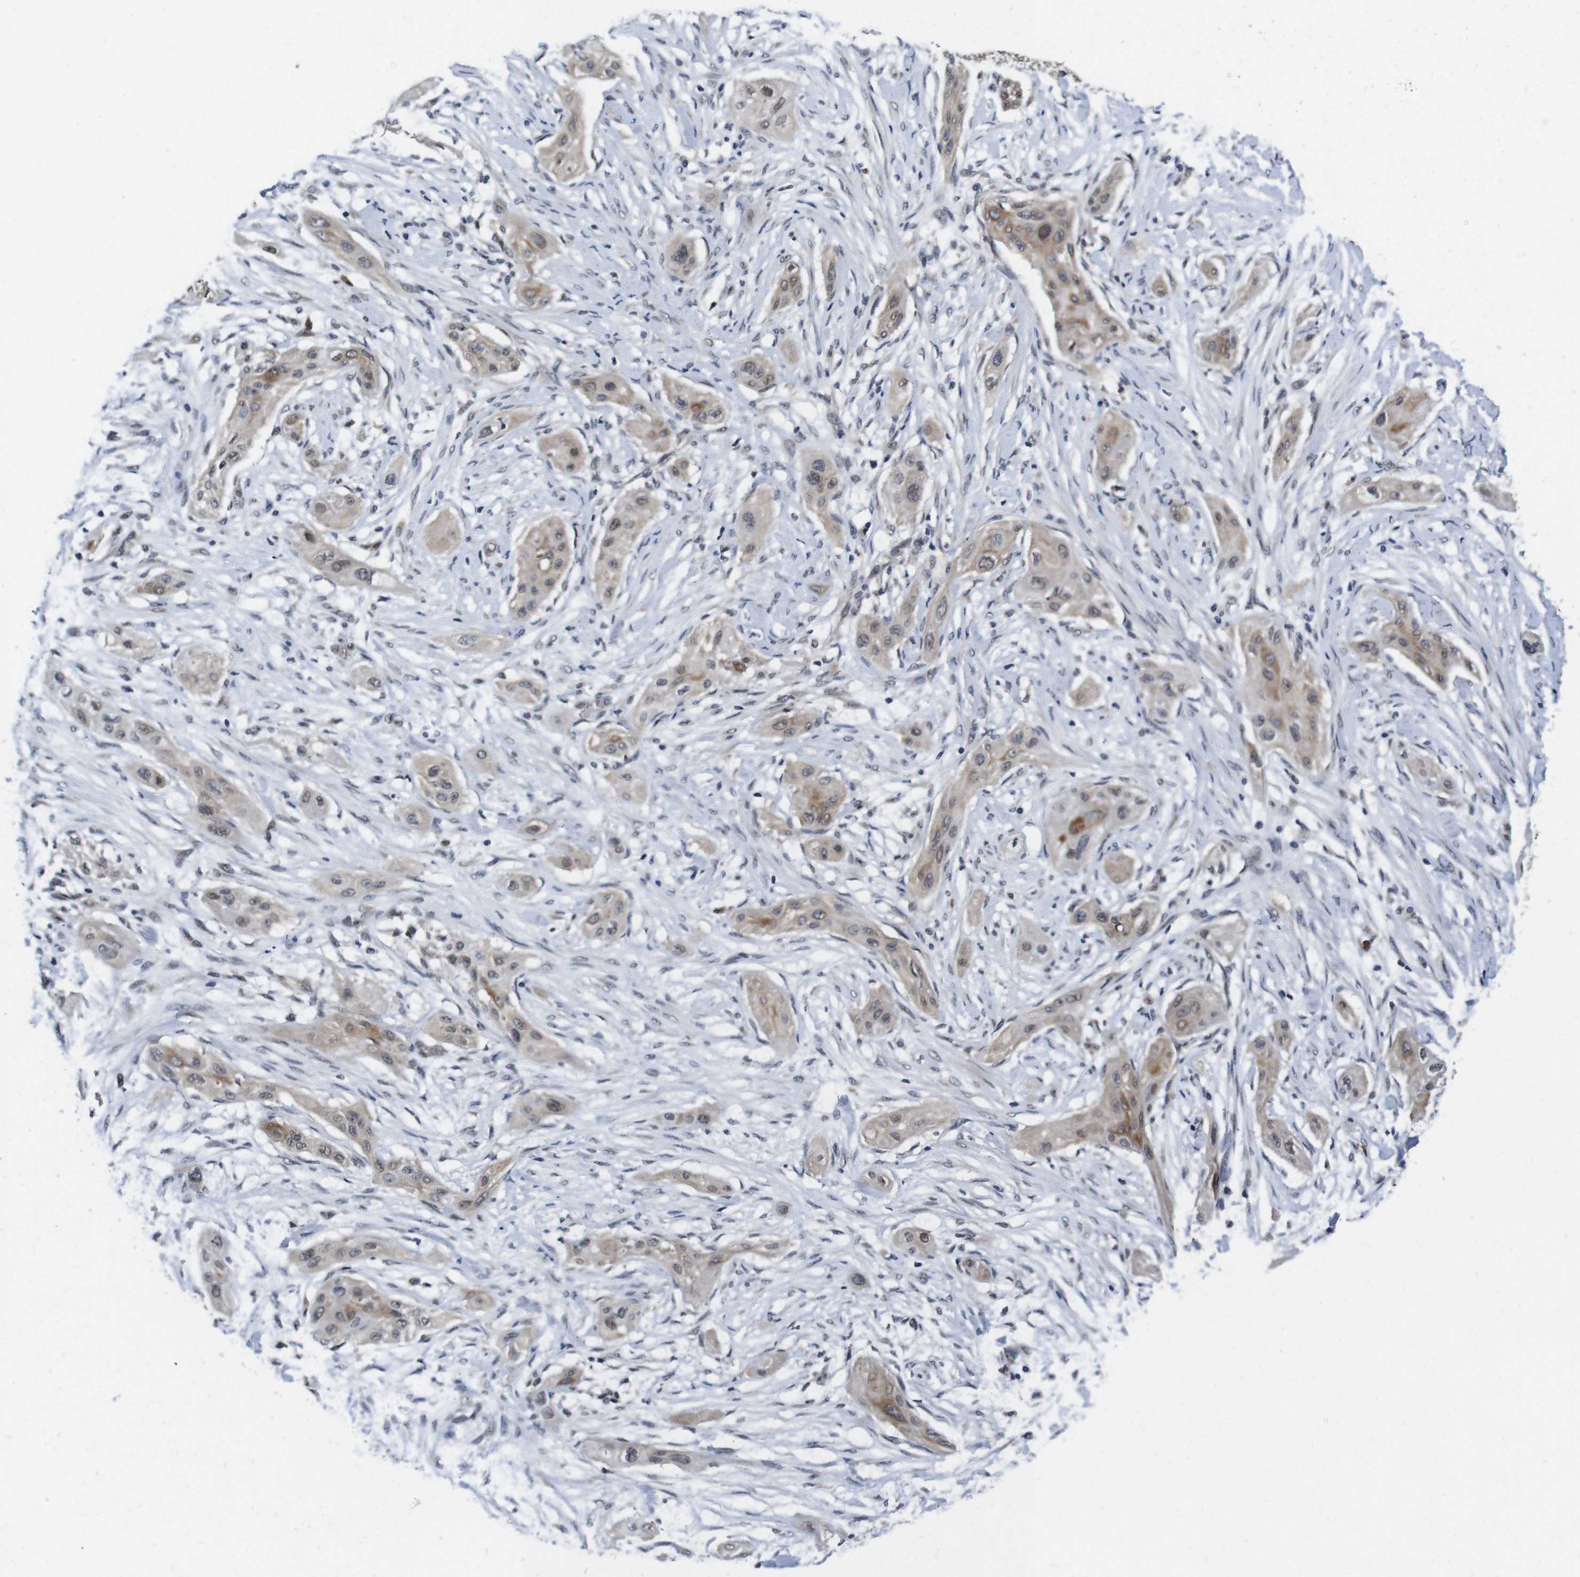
{"staining": {"intensity": "weak", "quantity": ">75%", "location": "cytoplasmic/membranous"}, "tissue": "lung cancer", "cell_type": "Tumor cells", "image_type": "cancer", "snomed": [{"axis": "morphology", "description": "Squamous cell carcinoma, NOS"}, {"axis": "topography", "description": "Lung"}], "caption": "IHC photomicrograph of neoplastic tissue: lung cancer stained using immunohistochemistry demonstrates low levels of weak protein expression localized specifically in the cytoplasmic/membranous of tumor cells, appearing as a cytoplasmic/membranous brown color.", "gene": "ZBTB46", "patient": {"sex": "female", "age": 47}}